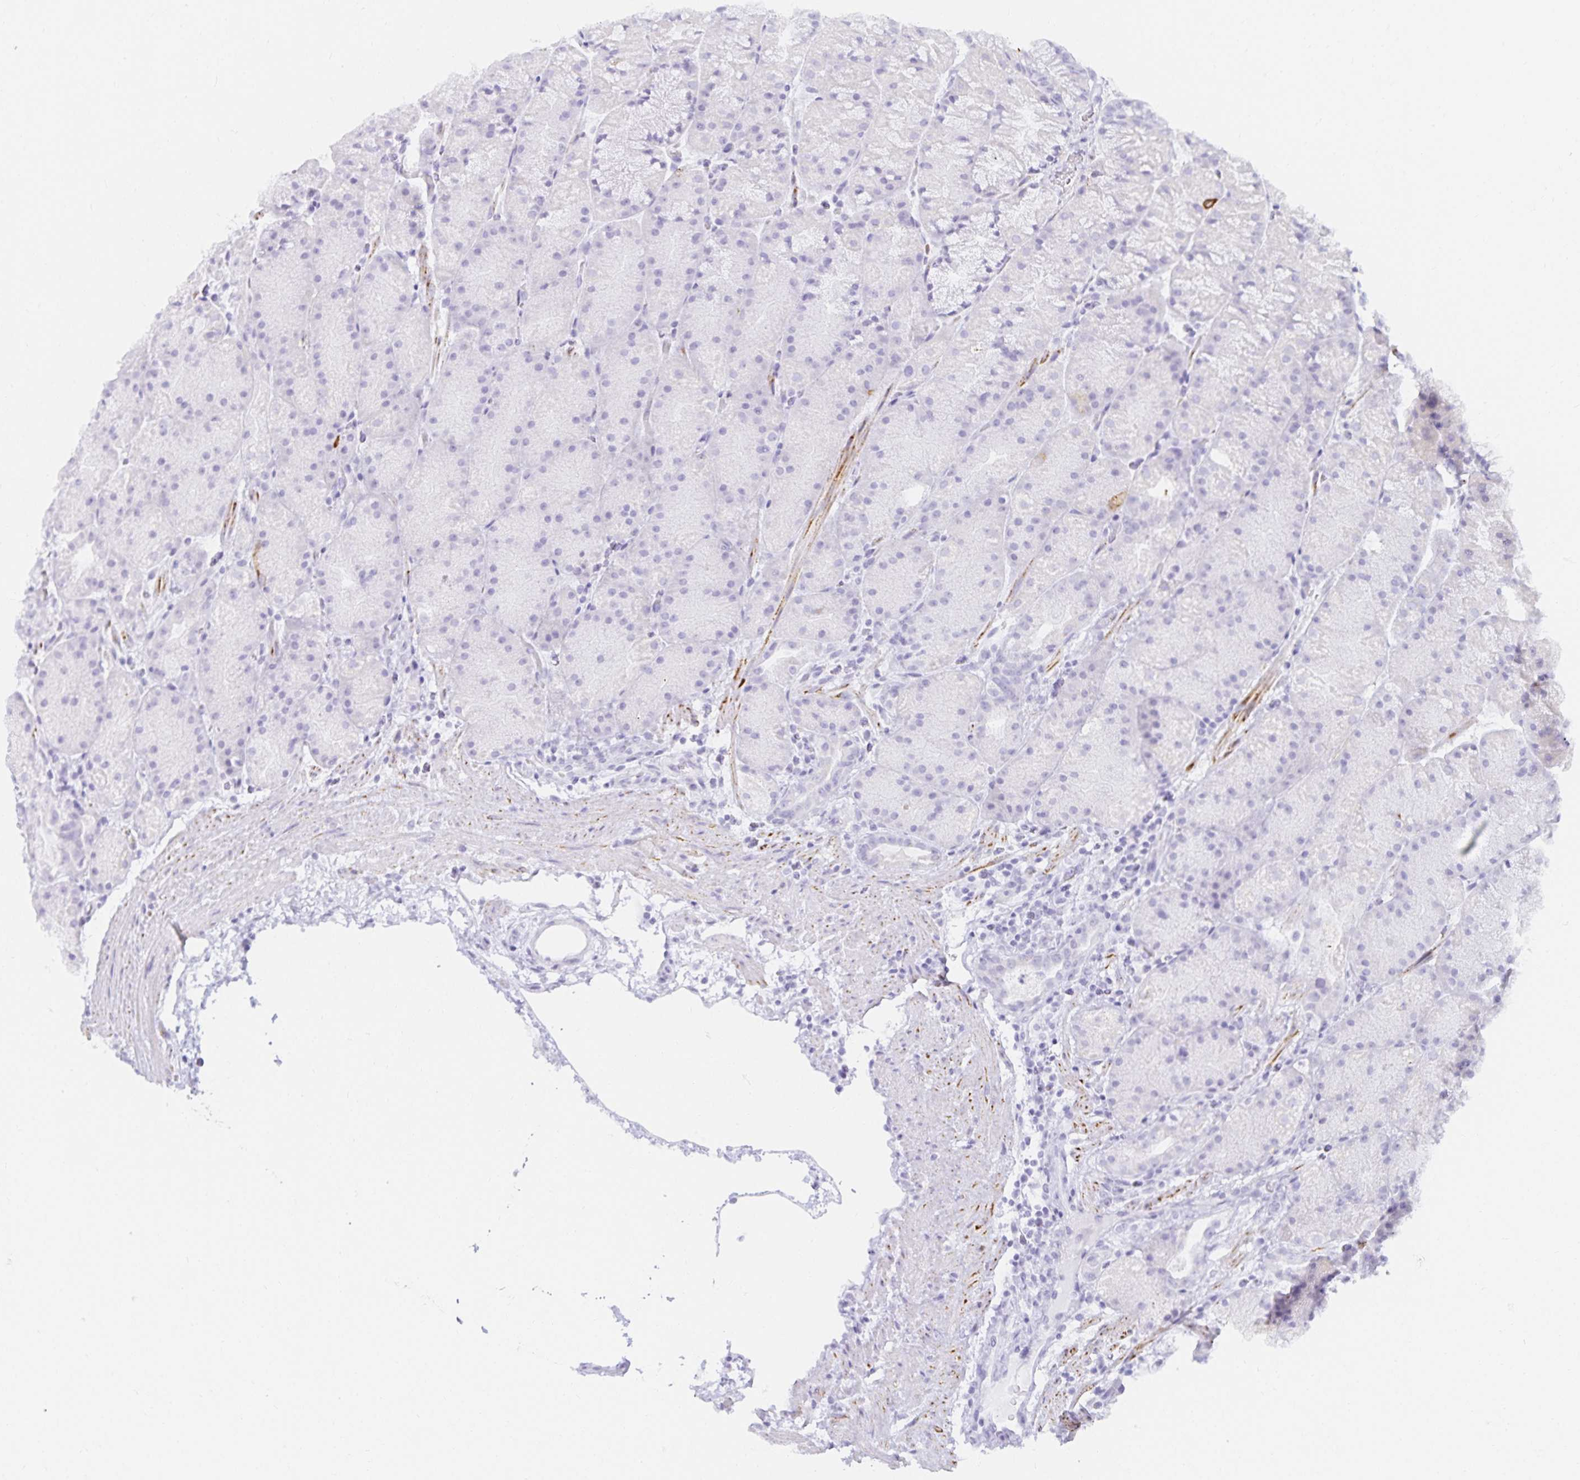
{"staining": {"intensity": "strong", "quantity": "<25%", "location": "cytoplasmic/membranous"}, "tissue": "stomach", "cell_type": "Glandular cells", "image_type": "normal", "snomed": [{"axis": "morphology", "description": "Normal tissue, NOS"}, {"axis": "topography", "description": "Stomach, upper"}, {"axis": "topography", "description": "Stomach"}], "caption": "Strong cytoplasmic/membranous protein positivity is identified in about <25% of glandular cells in stomach. The protein of interest is stained brown, and the nuclei are stained in blue (DAB (3,3'-diaminobenzidine) IHC with brightfield microscopy, high magnification).", "gene": "GP2", "patient": {"sex": "male", "age": 48}}